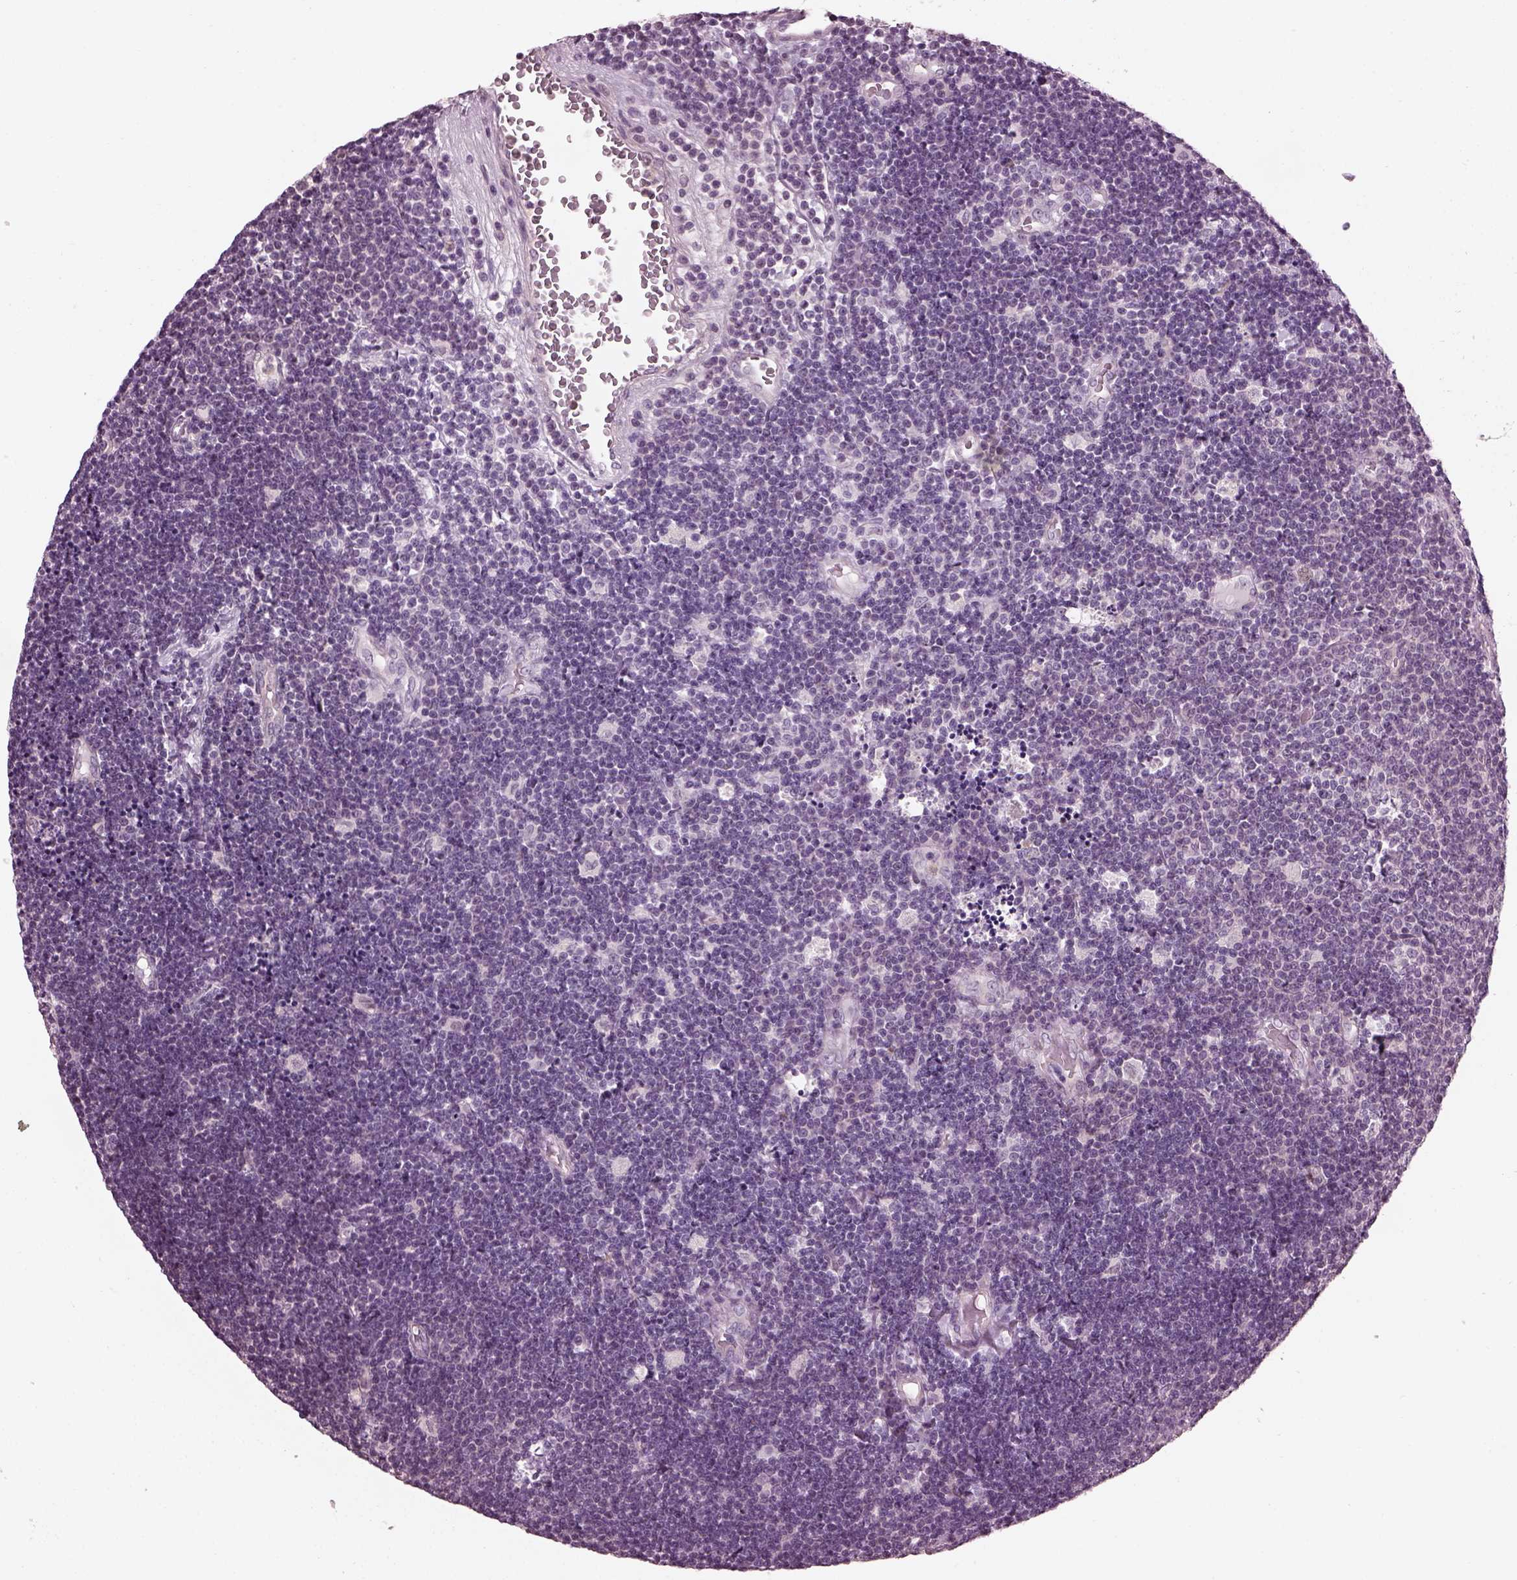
{"staining": {"intensity": "negative", "quantity": "none", "location": "none"}, "tissue": "lymphoma", "cell_type": "Tumor cells", "image_type": "cancer", "snomed": [{"axis": "morphology", "description": "Malignant lymphoma, non-Hodgkin's type, Low grade"}, {"axis": "topography", "description": "Brain"}], "caption": "Immunohistochemical staining of lymphoma demonstrates no significant staining in tumor cells.", "gene": "BFSP1", "patient": {"sex": "female", "age": 66}}